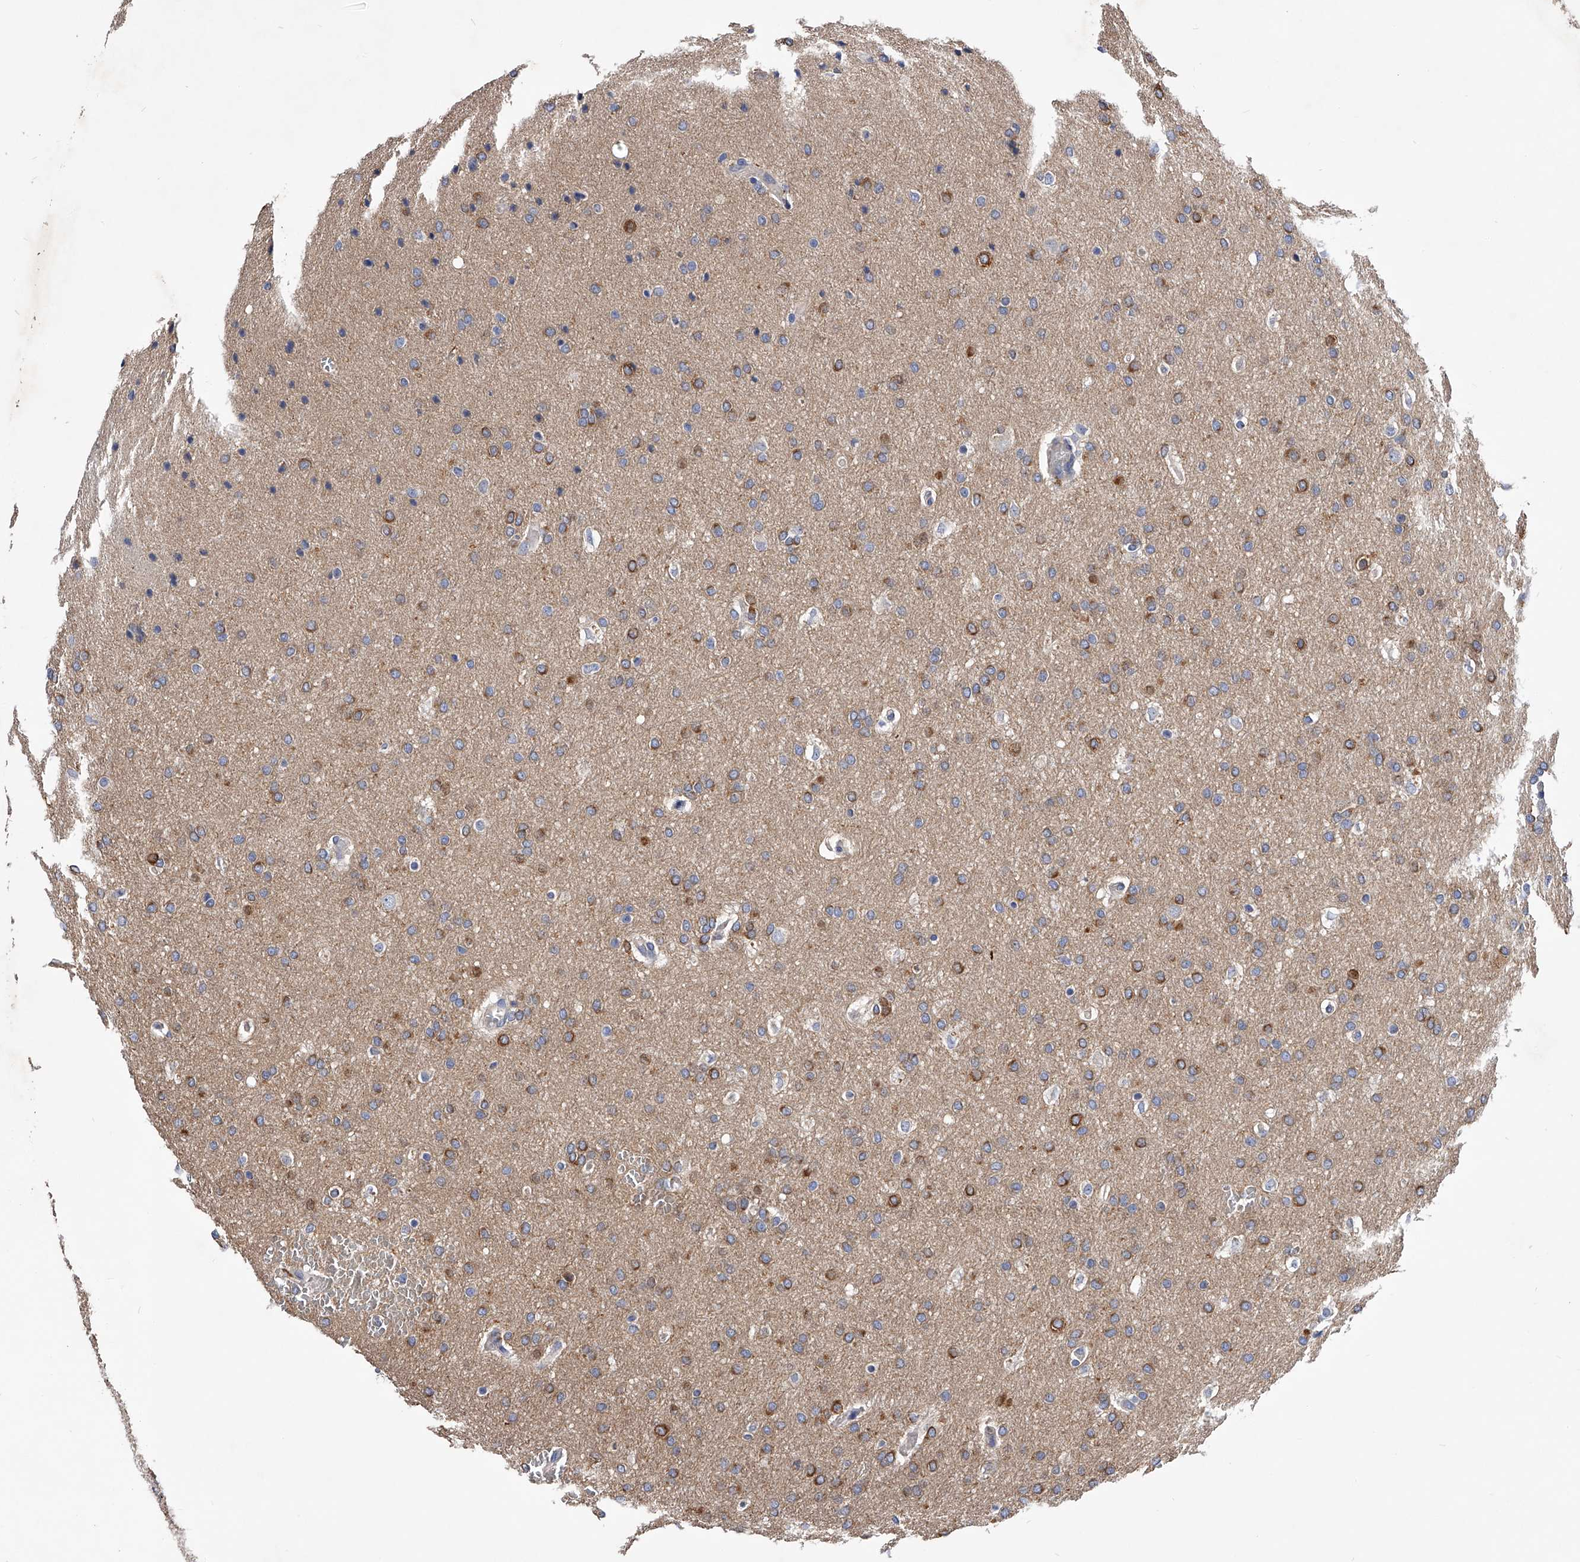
{"staining": {"intensity": "moderate", "quantity": "25%-75%", "location": "cytoplasmic/membranous"}, "tissue": "glioma", "cell_type": "Tumor cells", "image_type": "cancer", "snomed": [{"axis": "morphology", "description": "Glioma, malignant, Low grade"}, {"axis": "topography", "description": "Brain"}], "caption": "This is an image of IHC staining of glioma, which shows moderate positivity in the cytoplasmic/membranous of tumor cells.", "gene": "ARL4C", "patient": {"sex": "female", "age": 37}}